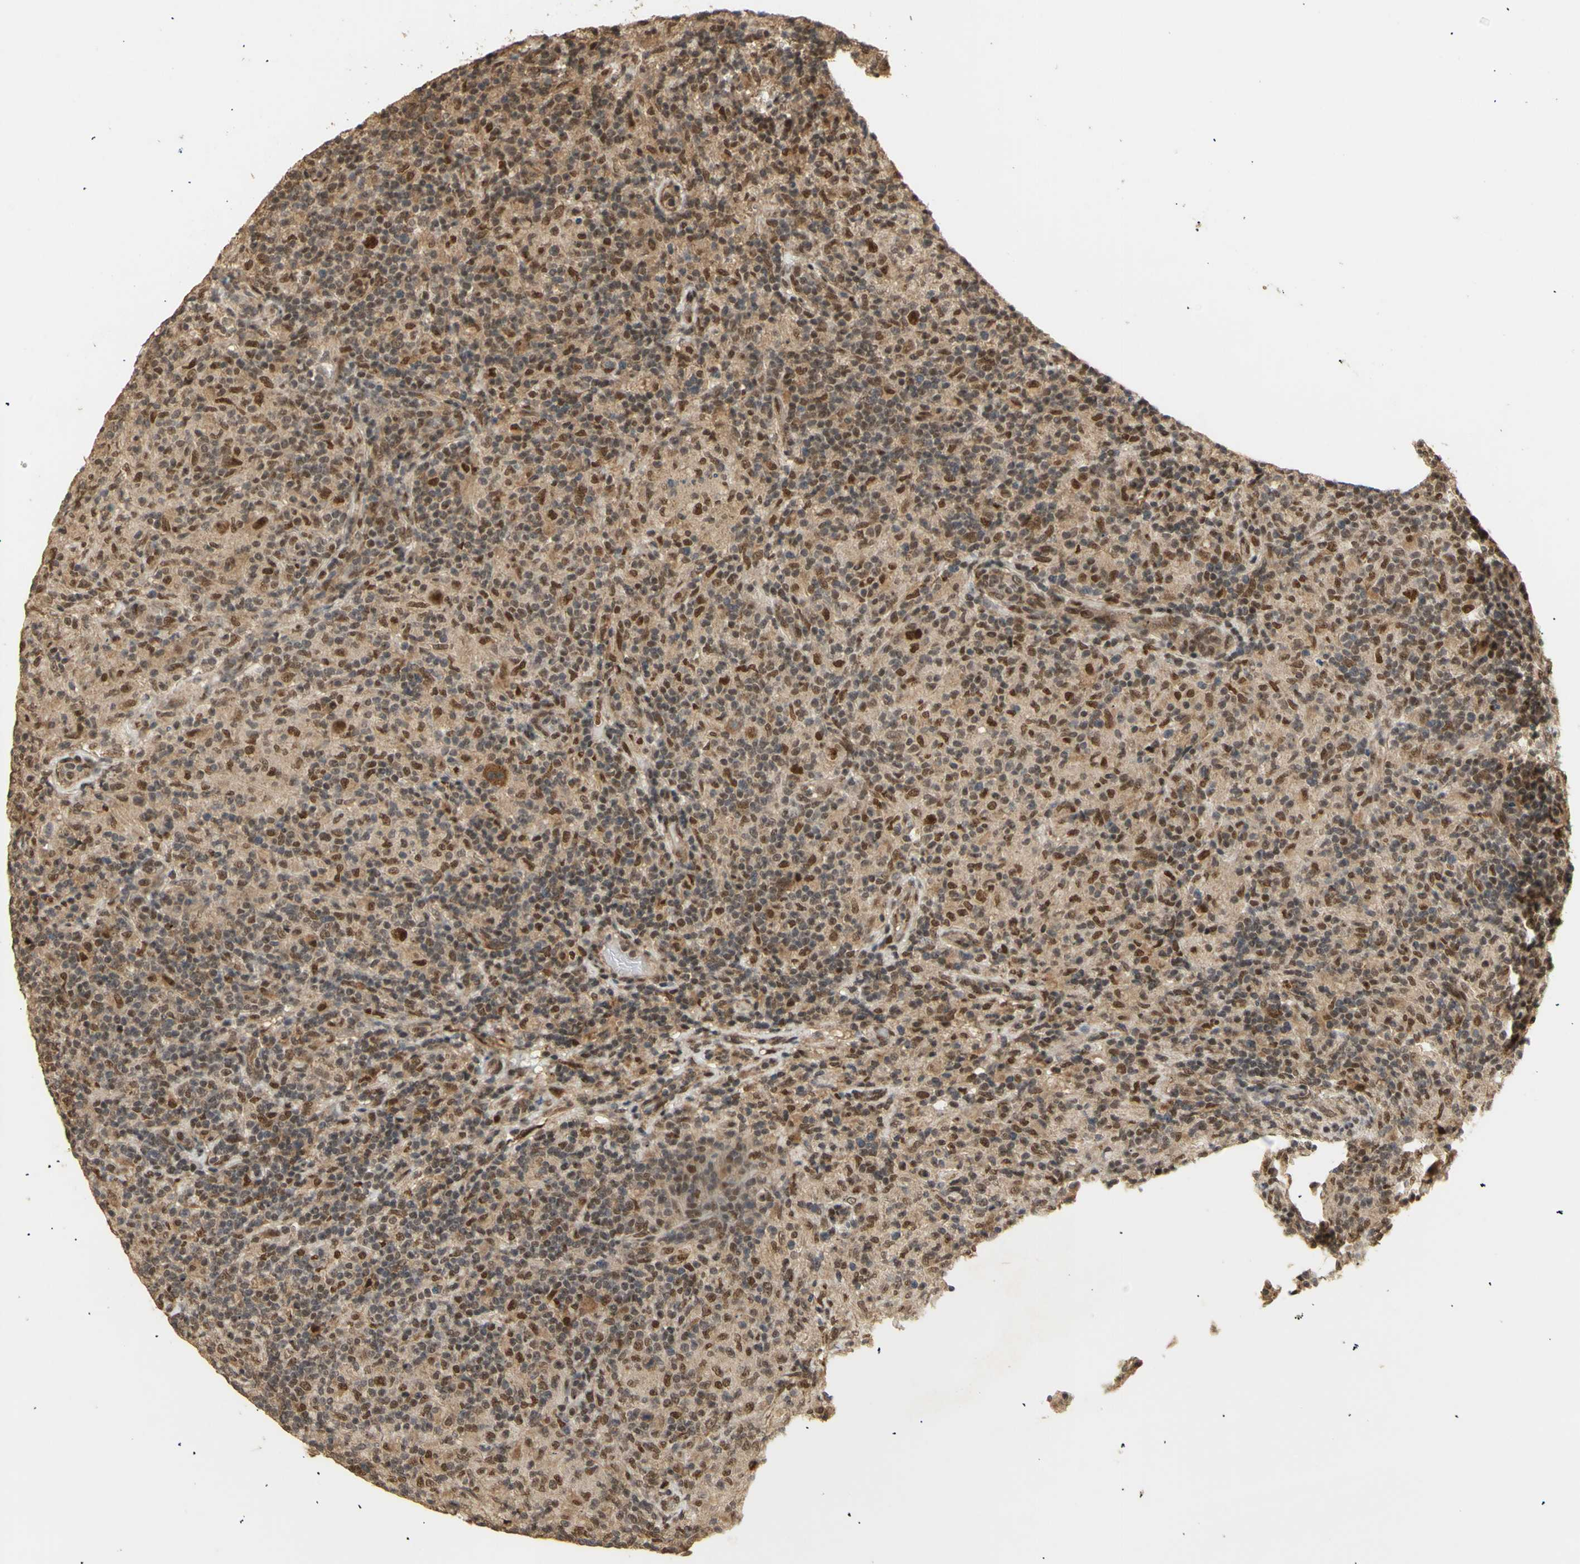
{"staining": {"intensity": "moderate", "quantity": ">75%", "location": "nuclear"}, "tissue": "lymphoma", "cell_type": "Tumor cells", "image_type": "cancer", "snomed": [{"axis": "morphology", "description": "Hodgkin's disease, NOS"}, {"axis": "topography", "description": "Lymph node"}], "caption": "Hodgkin's disease stained with IHC shows moderate nuclear staining in about >75% of tumor cells.", "gene": "GTF2E2", "patient": {"sex": "male", "age": 70}}